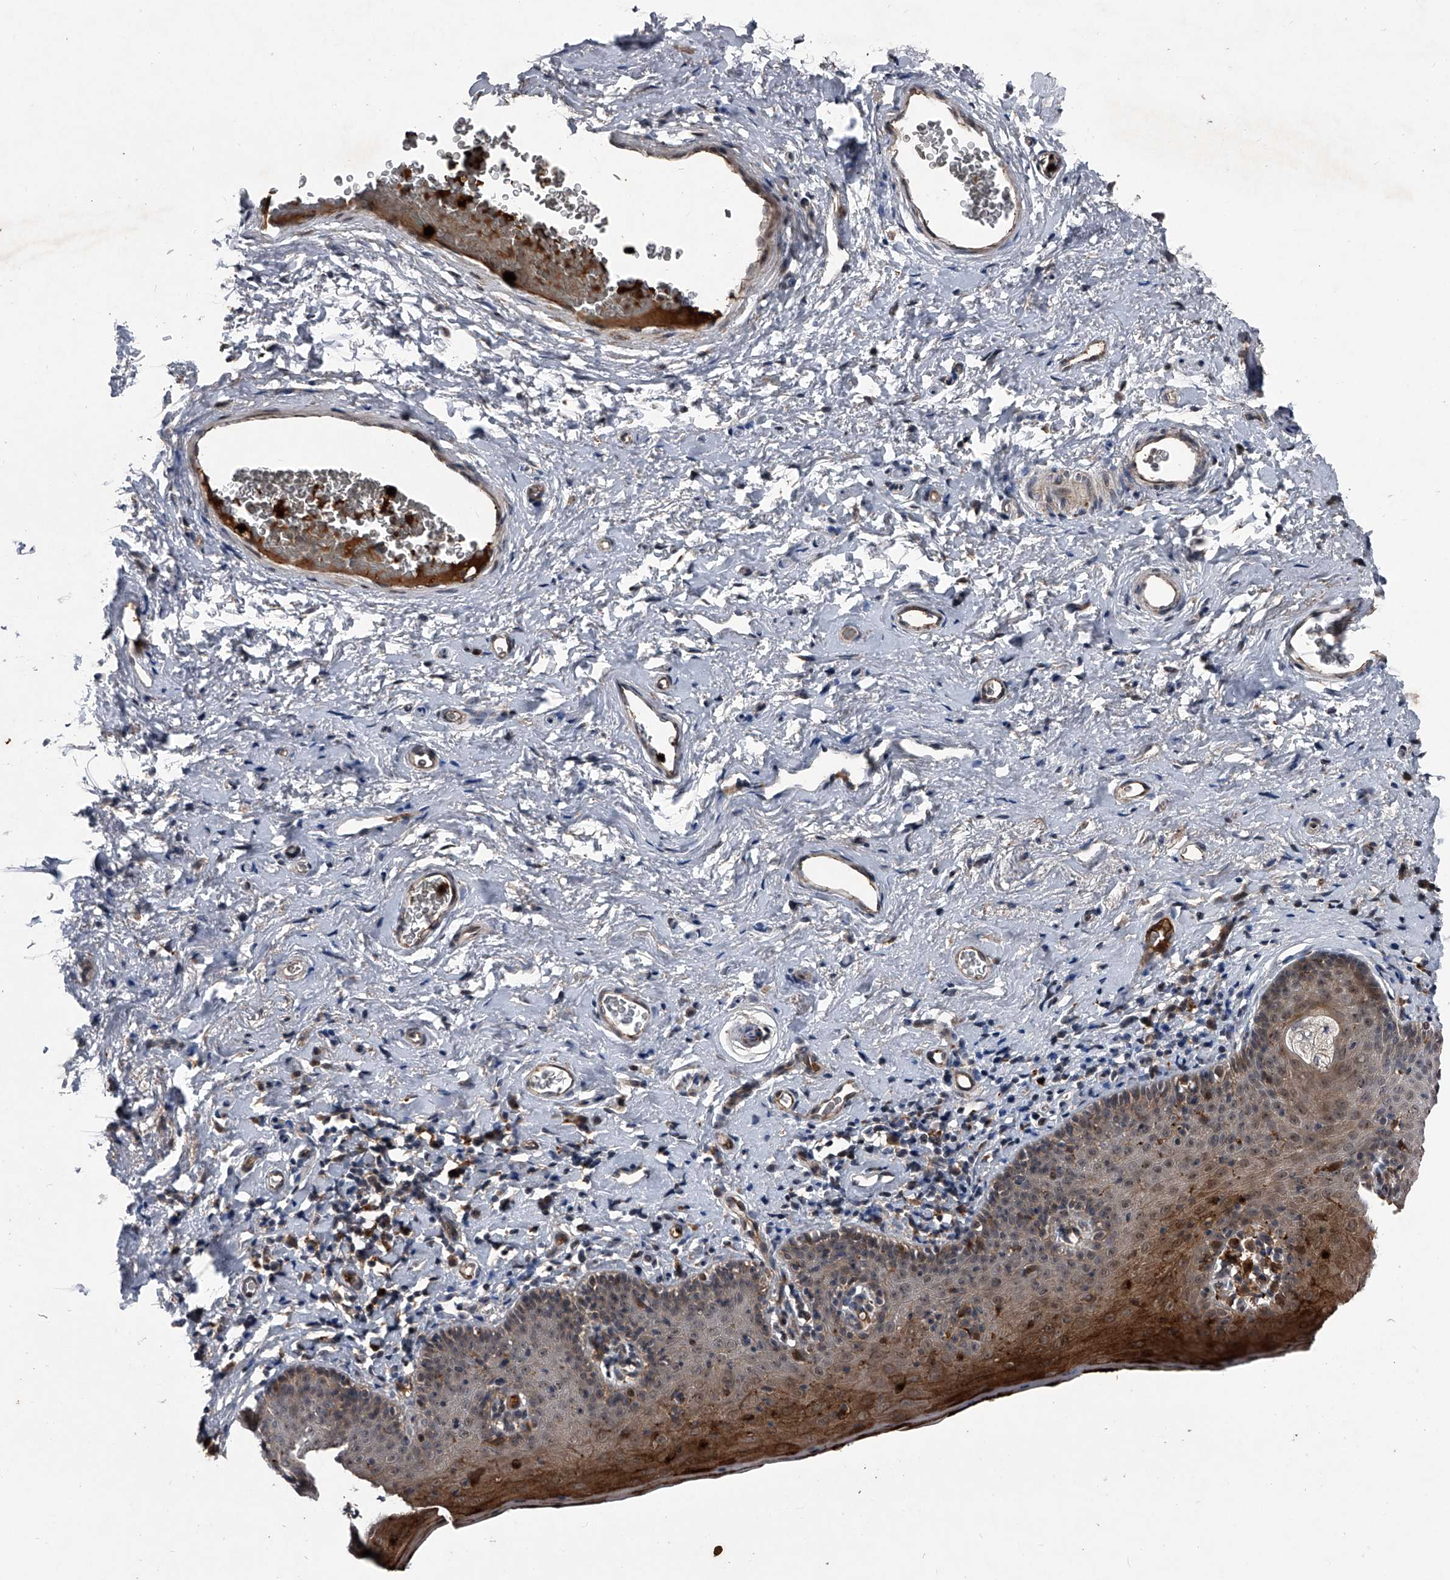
{"staining": {"intensity": "moderate", "quantity": ">75%", "location": "cytoplasmic/membranous,nuclear"}, "tissue": "skin", "cell_type": "Epidermal cells", "image_type": "normal", "snomed": [{"axis": "morphology", "description": "Normal tissue, NOS"}, {"axis": "topography", "description": "Vulva"}], "caption": "The micrograph demonstrates a brown stain indicating the presence of a protein in the cytoplasmic/membranous,nuclear of epidermal cells in skin. (DAB = brown stain, brightfield microscopy at high magnification).", "gene": "MAPKAP1", "patient": {"sex": "female", "age": 66}}